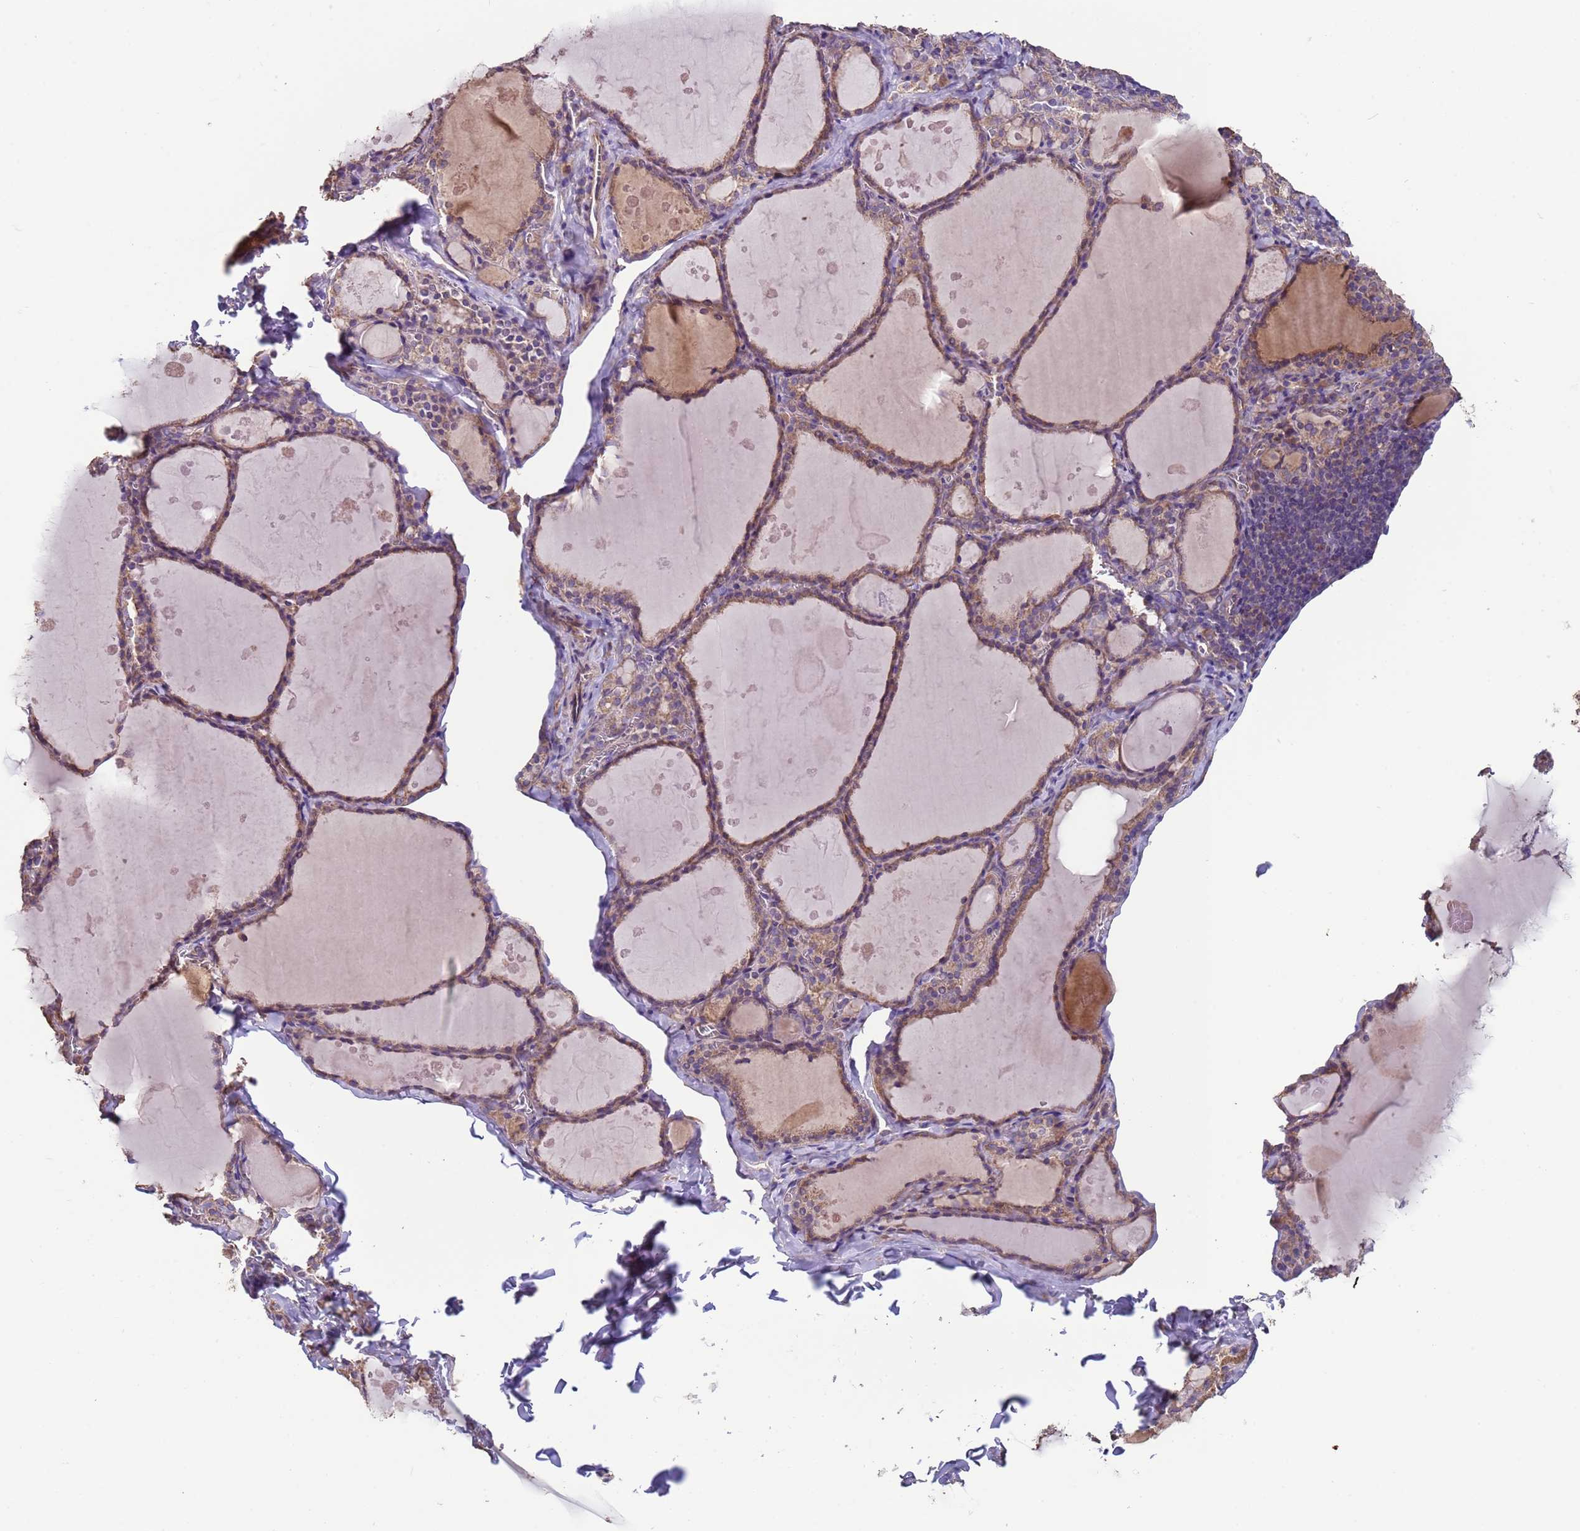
{"staining": {"intensity": "weak", "quantity": ">75%", "location": "cytoplasmic/membranous"}, "tissue": "thyroid gland", "cell_type": "Glandular cells", "image_type": "normal", "snomed": [{"axis": "morphology", "description": "Normal tissue, NOS"}, {"axis": "topography", "description": "Thyroid gland"}], "caption": "A low amount of weak cytoplasmic/membranous staining is present in approximately >75% of glandular cells in benign thyroid gland.", "gene": "EEF1AKMT1", "patient": {"sex": "male", "age": 56}}